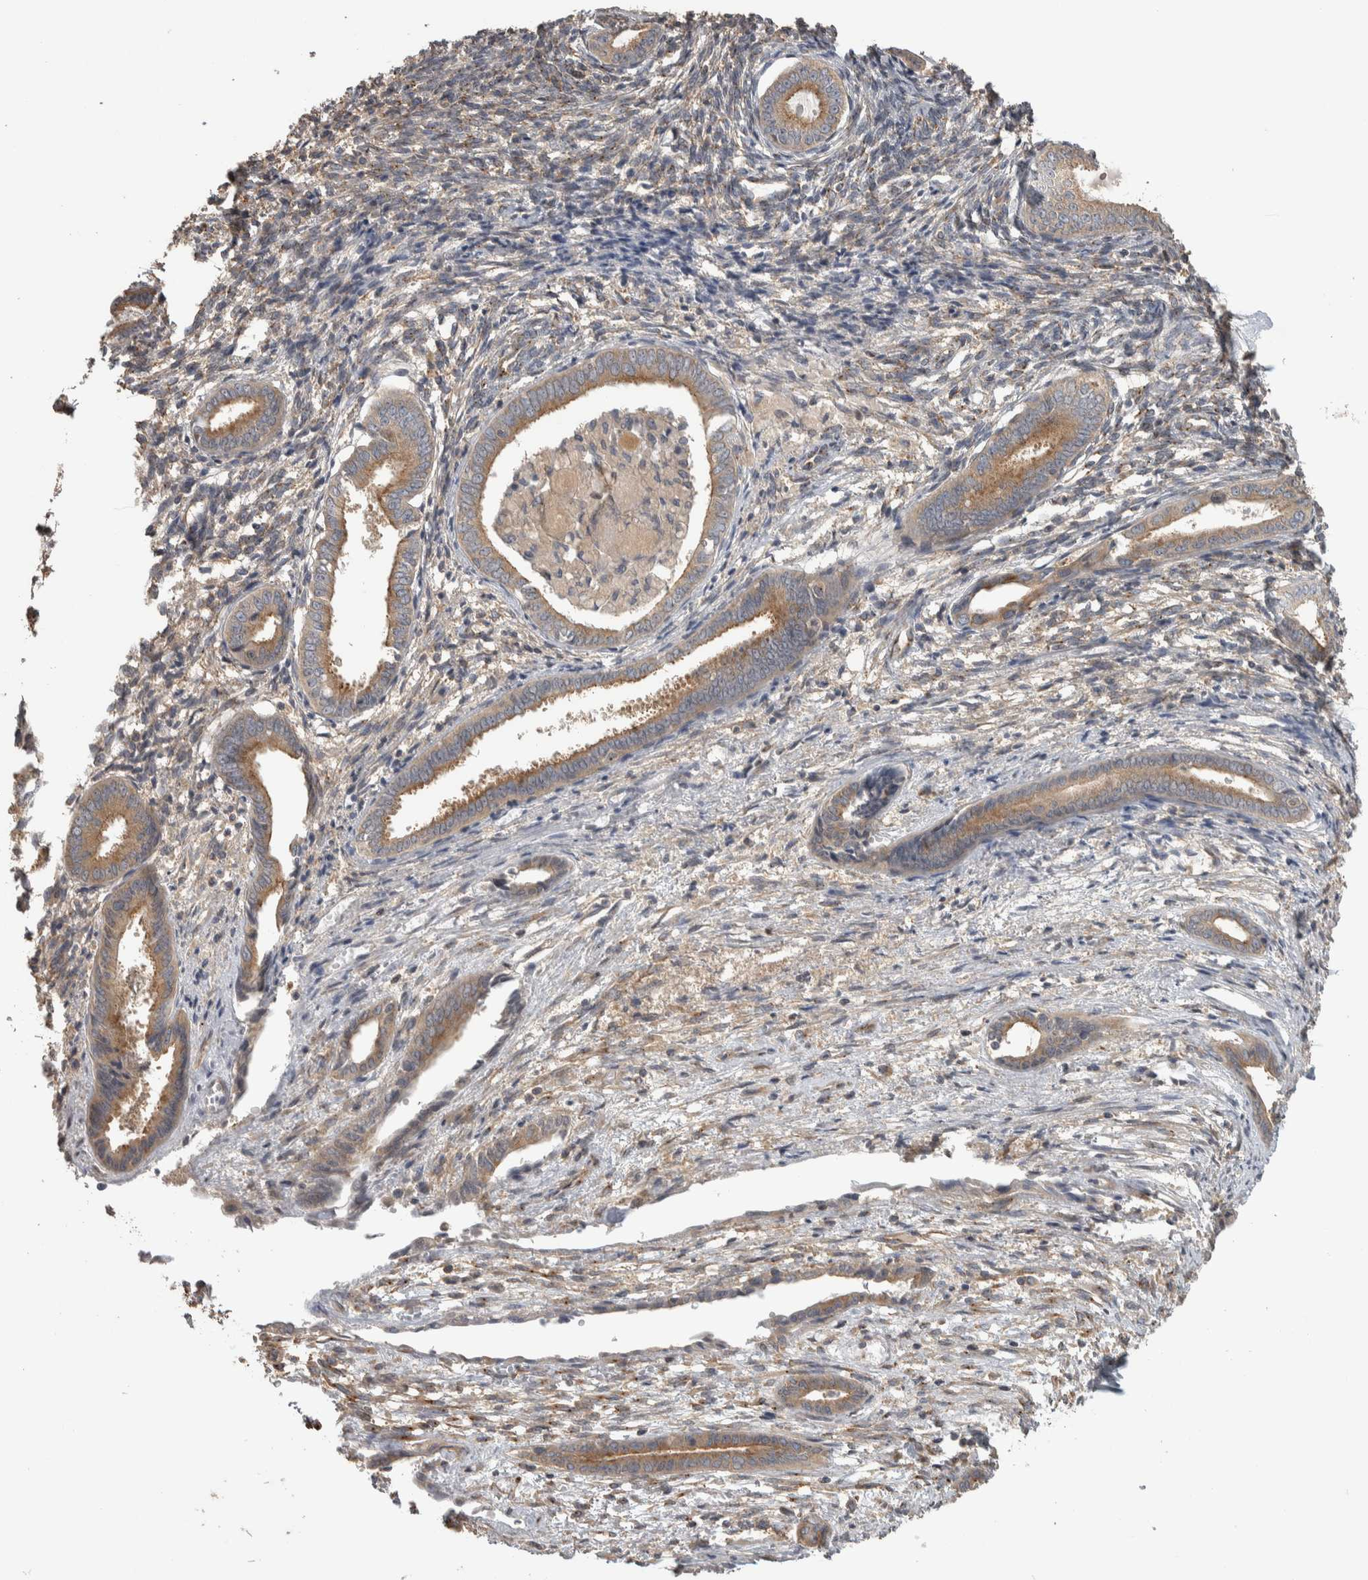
{"staining": {"intensity": "negative", "quantity": "none", "location": "none"}, "tissue": "endometrium", "cell_type": "Cells in endometrial stroma", "image_type": "normal", "snomed": [{"axis": "morphology", "description": "Normal tissue, NOS"}, {"axis": "topography", "description": "Endometrium"}], "caption": "High power microscopy image of an immunohistochemistry micrograph of unremarkable endometrium, revealing no significant expression in cells in endometrial stroma.", "gene": "IFRD1", "patient": {"sex": "female", "age": 56}}